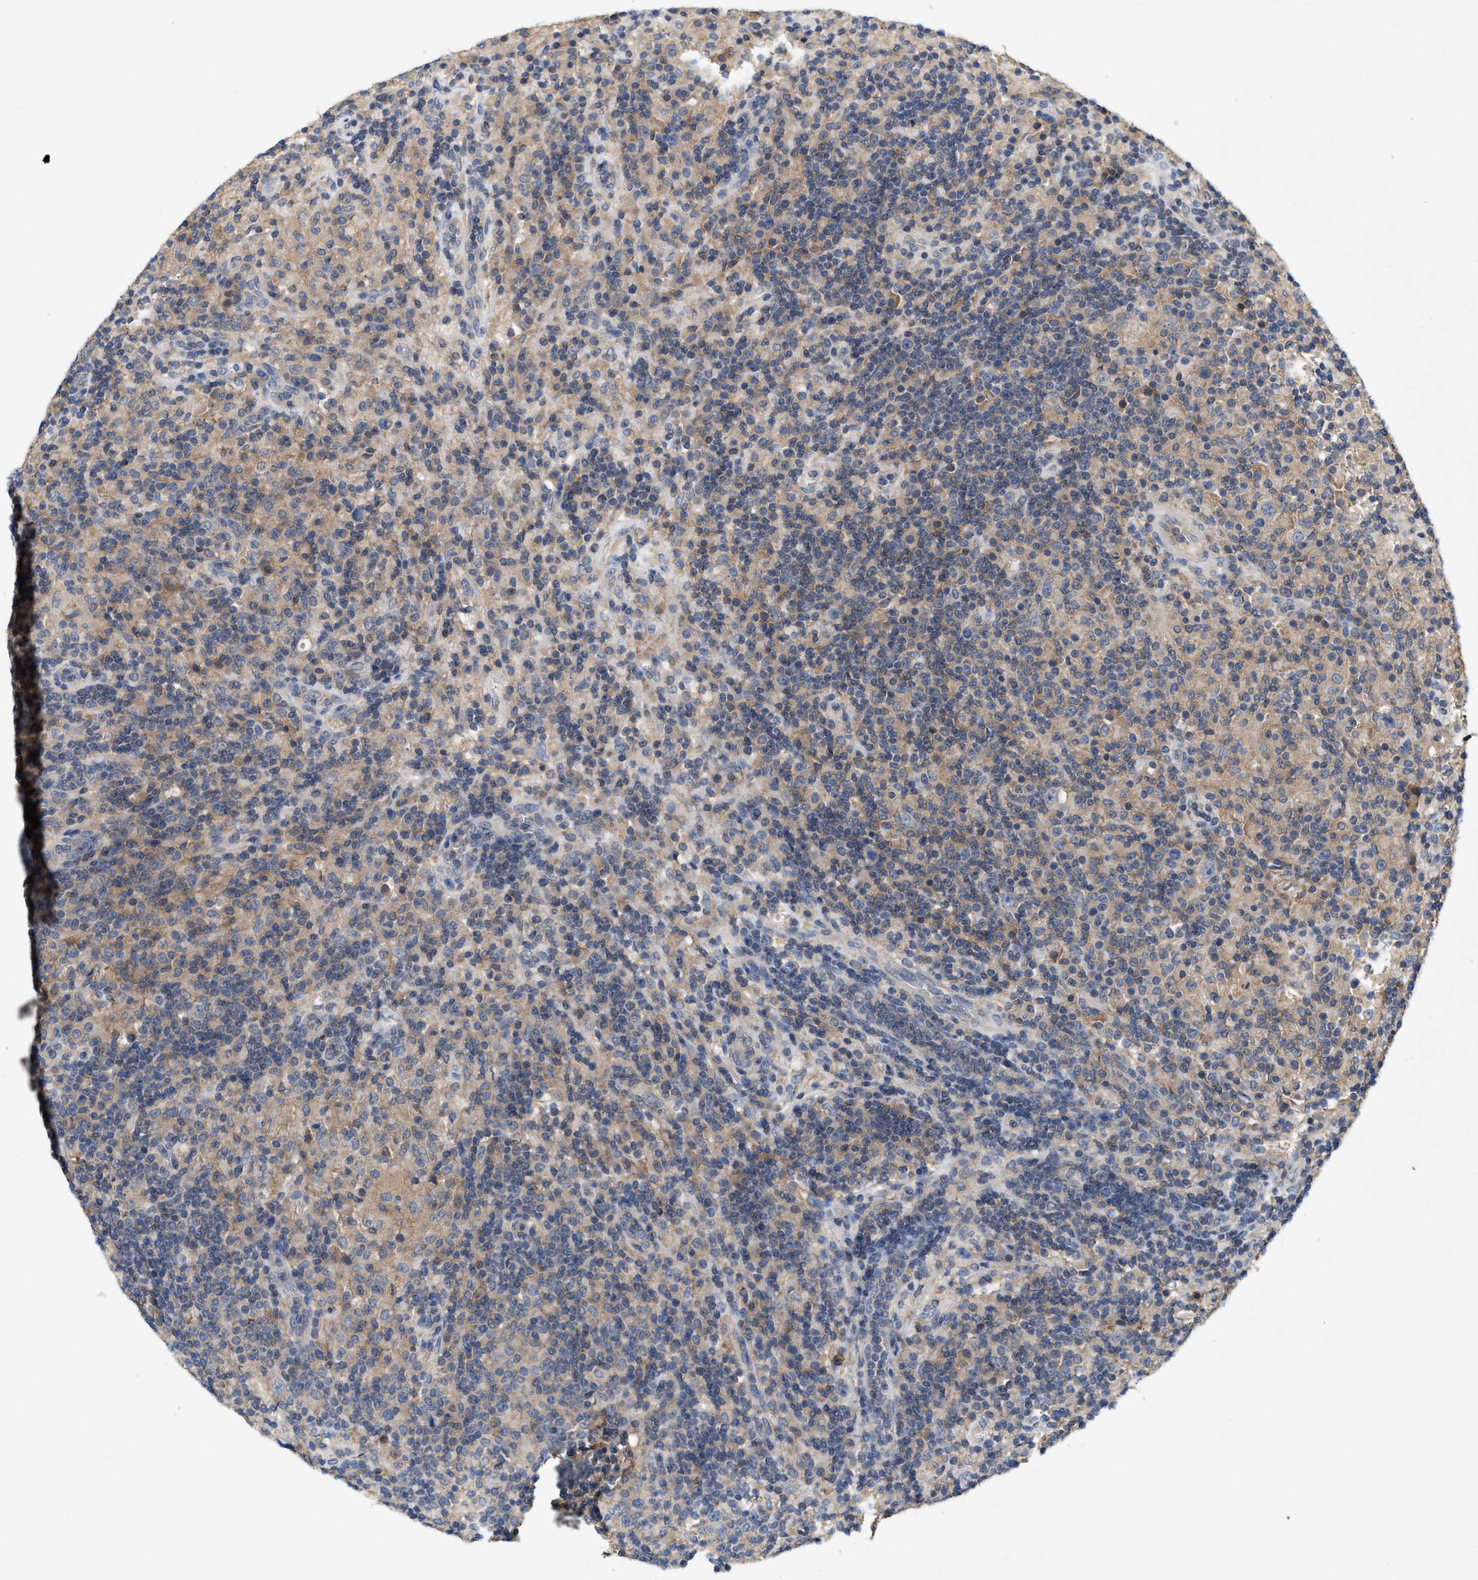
{"staining": {"intensity": "moderate", "quantity": "25%-75%", "location": "cytoplasmic/membranous"}, "tissue": "lymphoma", "cell_type": "Tumor cells", "image_type": "cancer", "snomed": [{"axis": "morphology", "description": "Hodgkin's disease, NOS"}, {"axis": "topography", "description": "Lymph node"}], "caption": "Immunohistochemical staining of lymphoma reveals medium levels of moderate cytoplasmic/membranous protein staining in approximately 25%-75% of tumor cells. (brown staining indicates protein expression, while blue staining denotes nuclei).", "gene": "LPAR2", "patient": {"sex": "male", "age": 70}}